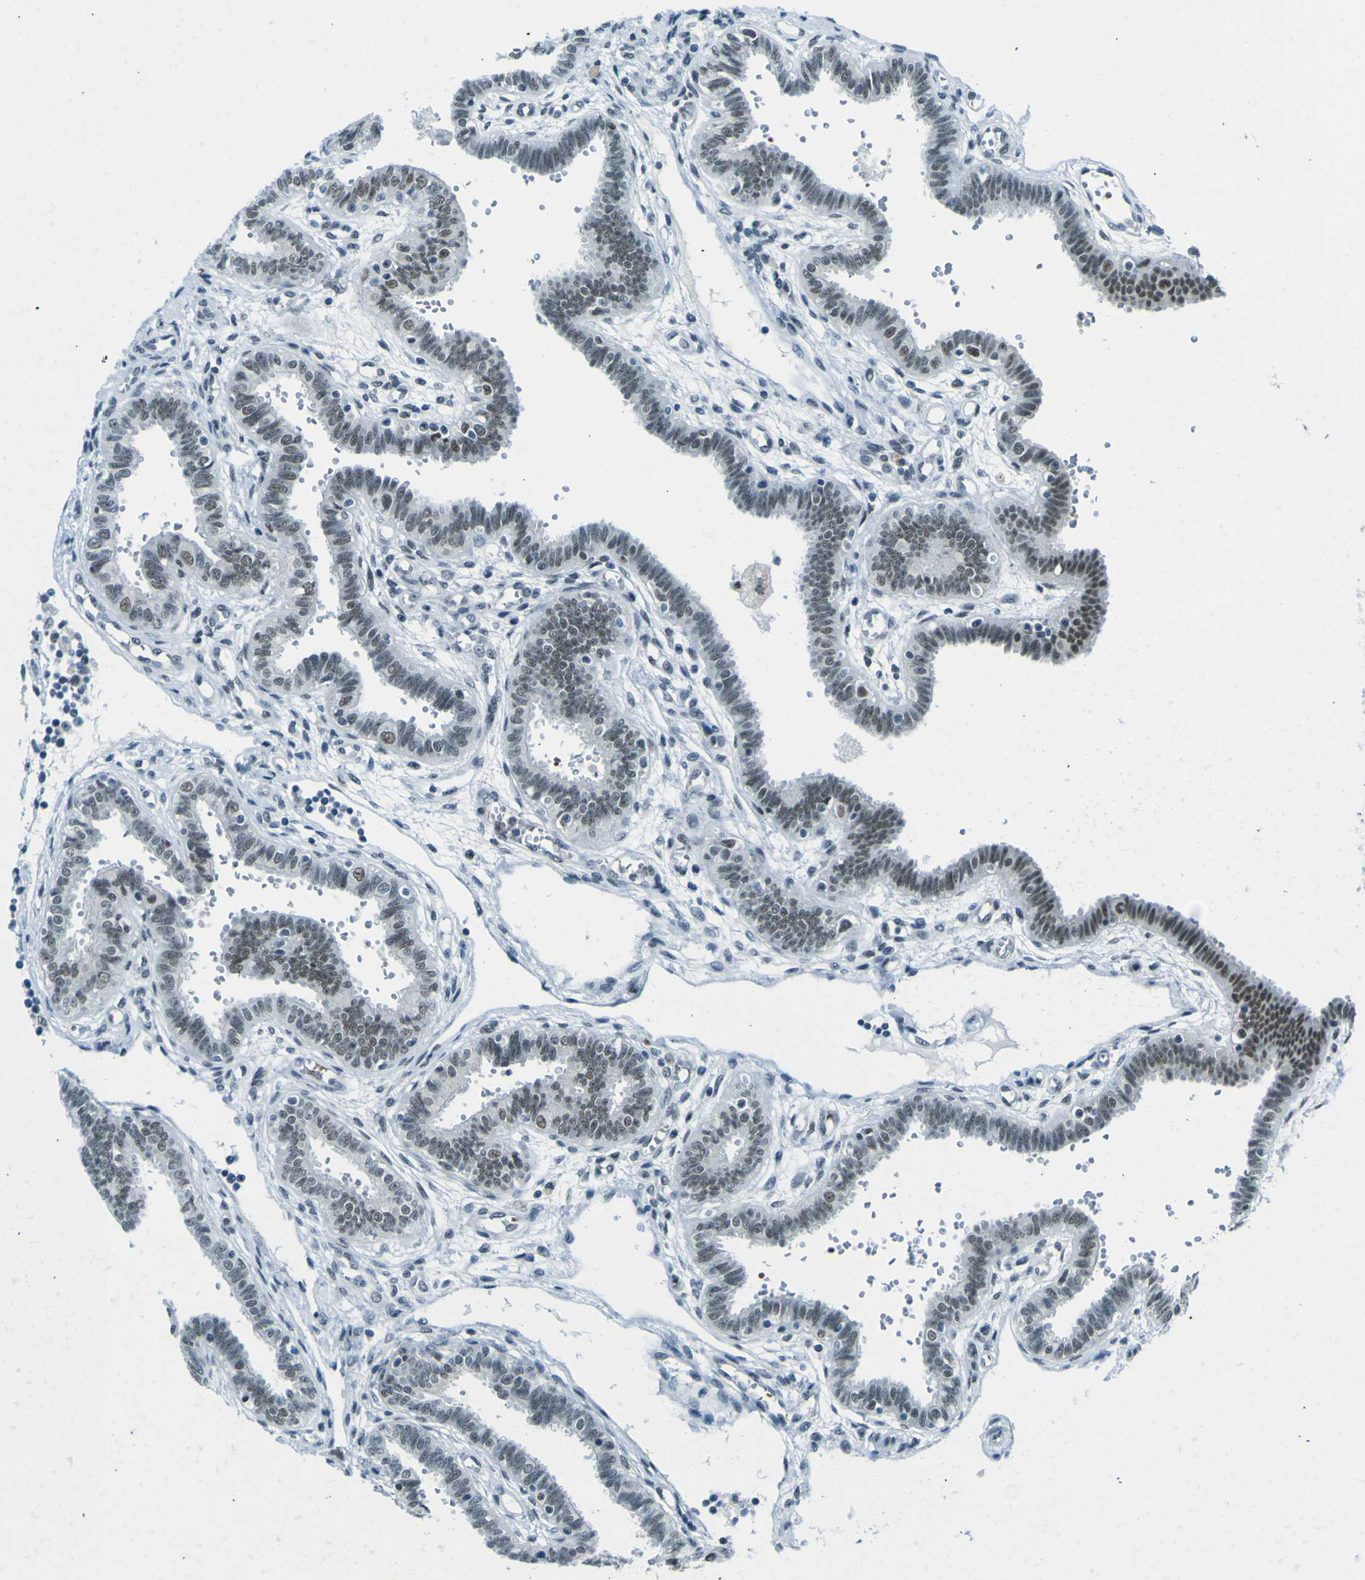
{"staining": {"intensity": "weak", "quantity": "25%-75%", "location": "nuclear"}, "tissue": "fallopian tube", "cell_type": "Glandular cells", "image_type": "normal", "snomed": [{"axis": "morphology", "description": "Normal tissue, NOS"}, {"axis": "topography", "description": "Fallopian tube"}], "caption": "Protein staining of benign fallopian tube demonstrates weak nuclear positivity in approximately 25%-75% of glandular cells.", "gene": "CEBPG", "patient": {"sex": "female", "age": 32}}